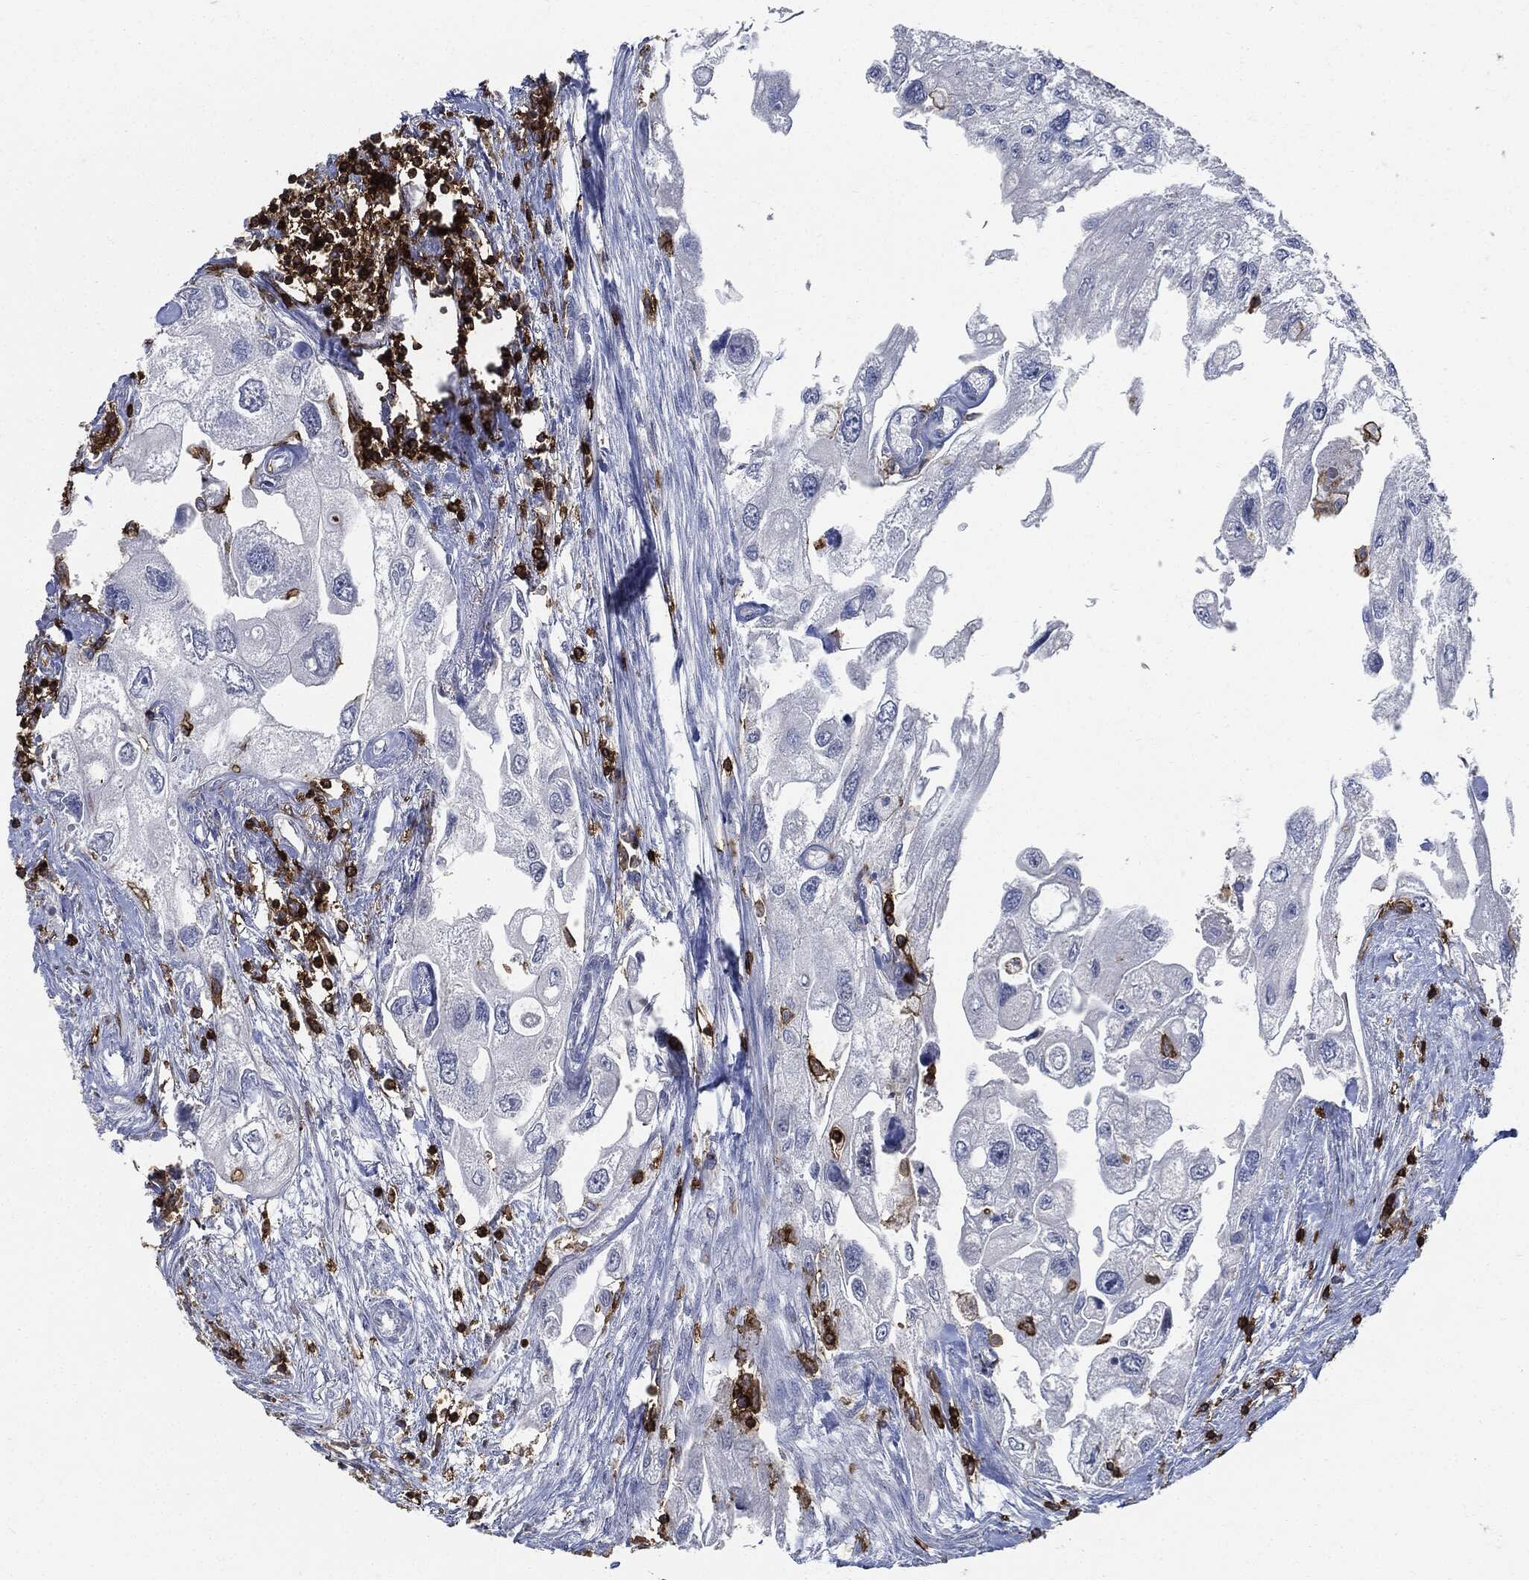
{"staining": {"intensity": "negative", "quantity": "none", "location": "none"}, "tissue": "urothelial cancer", "cell_type": "Tumor cells", "image_type": "cancer", "snomed": [{"axis": "morphology", "description": "Urothelial carcinoma, High grade"}, {"axis": "topography", "description": "Urinary bladder"}], "caption": "Immunohistochemical staining of human urothelial carcinoma (high-grade) displays no significant staining in tumor cells.", "gene": "PTPRC", "patient": {"sex": "male", "age": 59}}